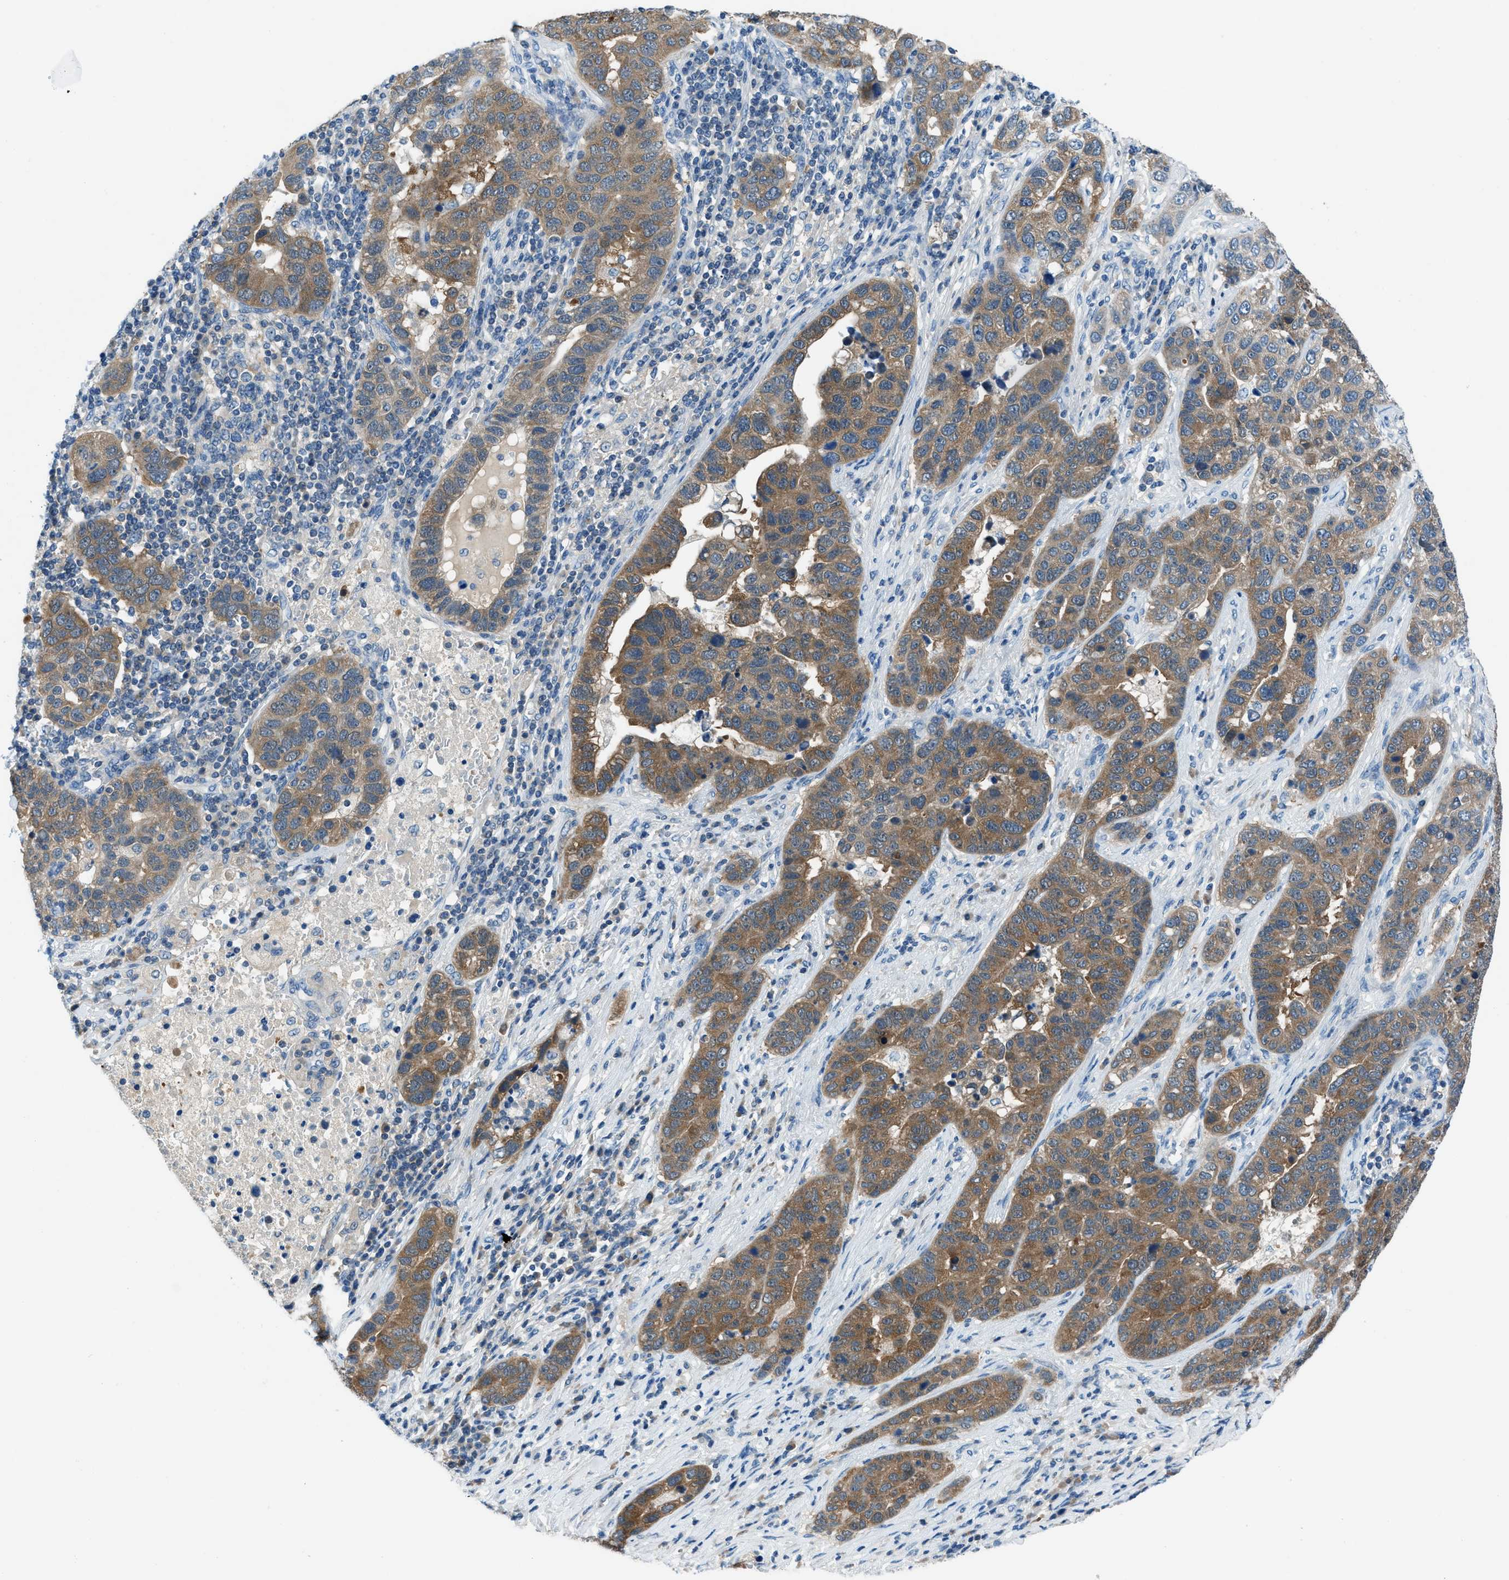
{"staining": {"intensity": "moderate", "quantity": ">75%", "location": "cytoplasmic/membranous"}, "tissue": "pancreatic cancer", "cell_type": "Tumor cells", "image_type": "cancer", "snomed": [{"axis": "morphology", "description": "Adenocarcinoma, NOS"}, {"axis": "topography", "description": "Pancreas"}], "caption": "Protein expression analysis of human pancreatic cancer (adenocarcinoma) reveals moderate cytoplasmic/membranous staining in about >75% of tumor cells.", "gene": "ACP1", "patient": {"sex": "female", "age": 61}}